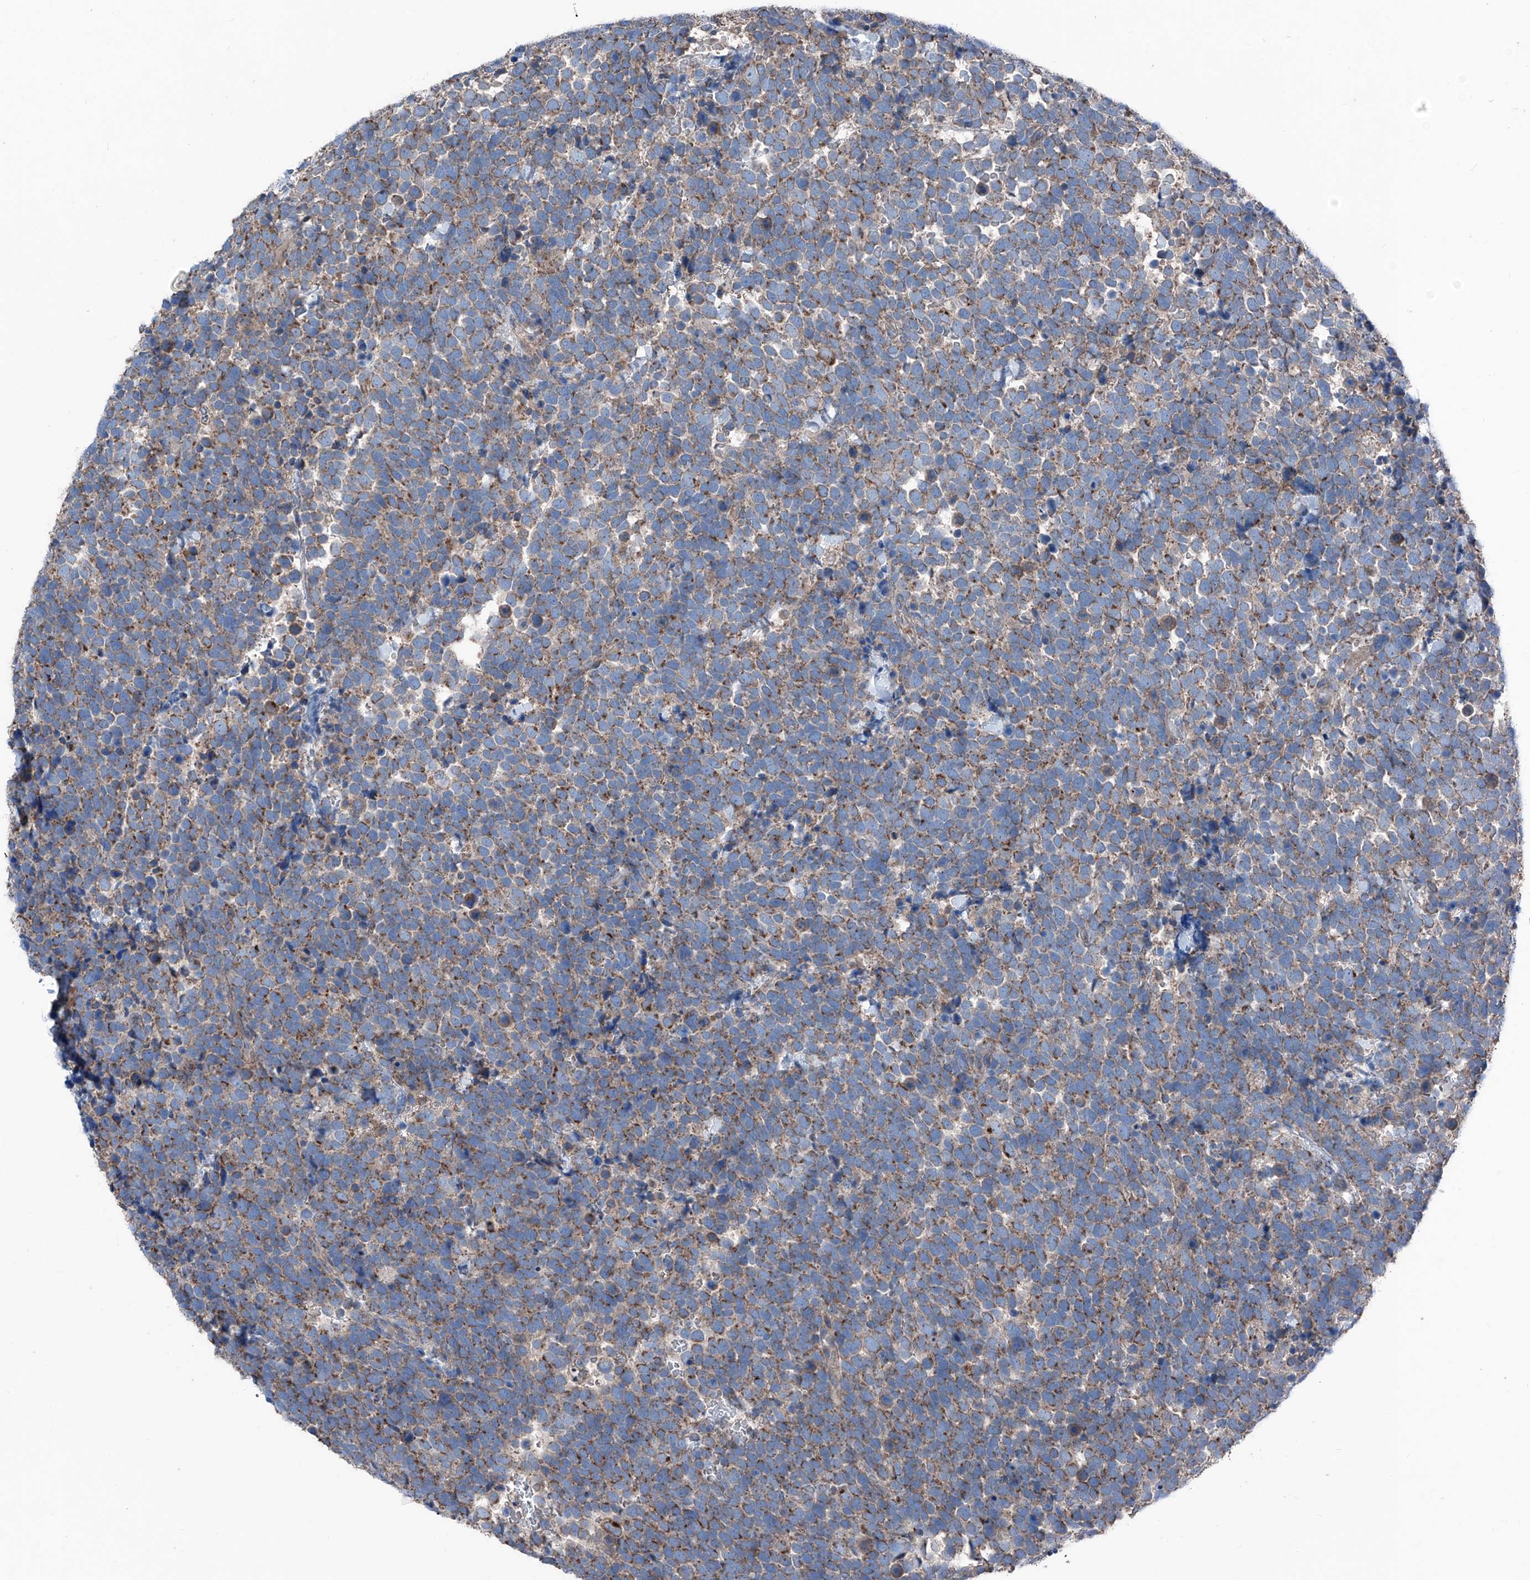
{"staining": {"intensity": "moderate", "quantity": ">75%", "location": "cytoplasmic/membranous"}, "tissue": "urothelial cancer", "cell_type": "Tumor cells", "image_type": "cancer", "snomed": [{"axis": "morphology", "description": "Urothelial carcinoma, High grade"}, {"axis": "topography", "description": "Urinary bladder"}], "caption": "Moderate cytoplasmic/membranous expression for a protein is seen in approximately >75% of tumor cells of urothelial cancer using immunohistochemistry.", "gene": "GPAT3", "patient": {"sex": "female", "age": 82}}